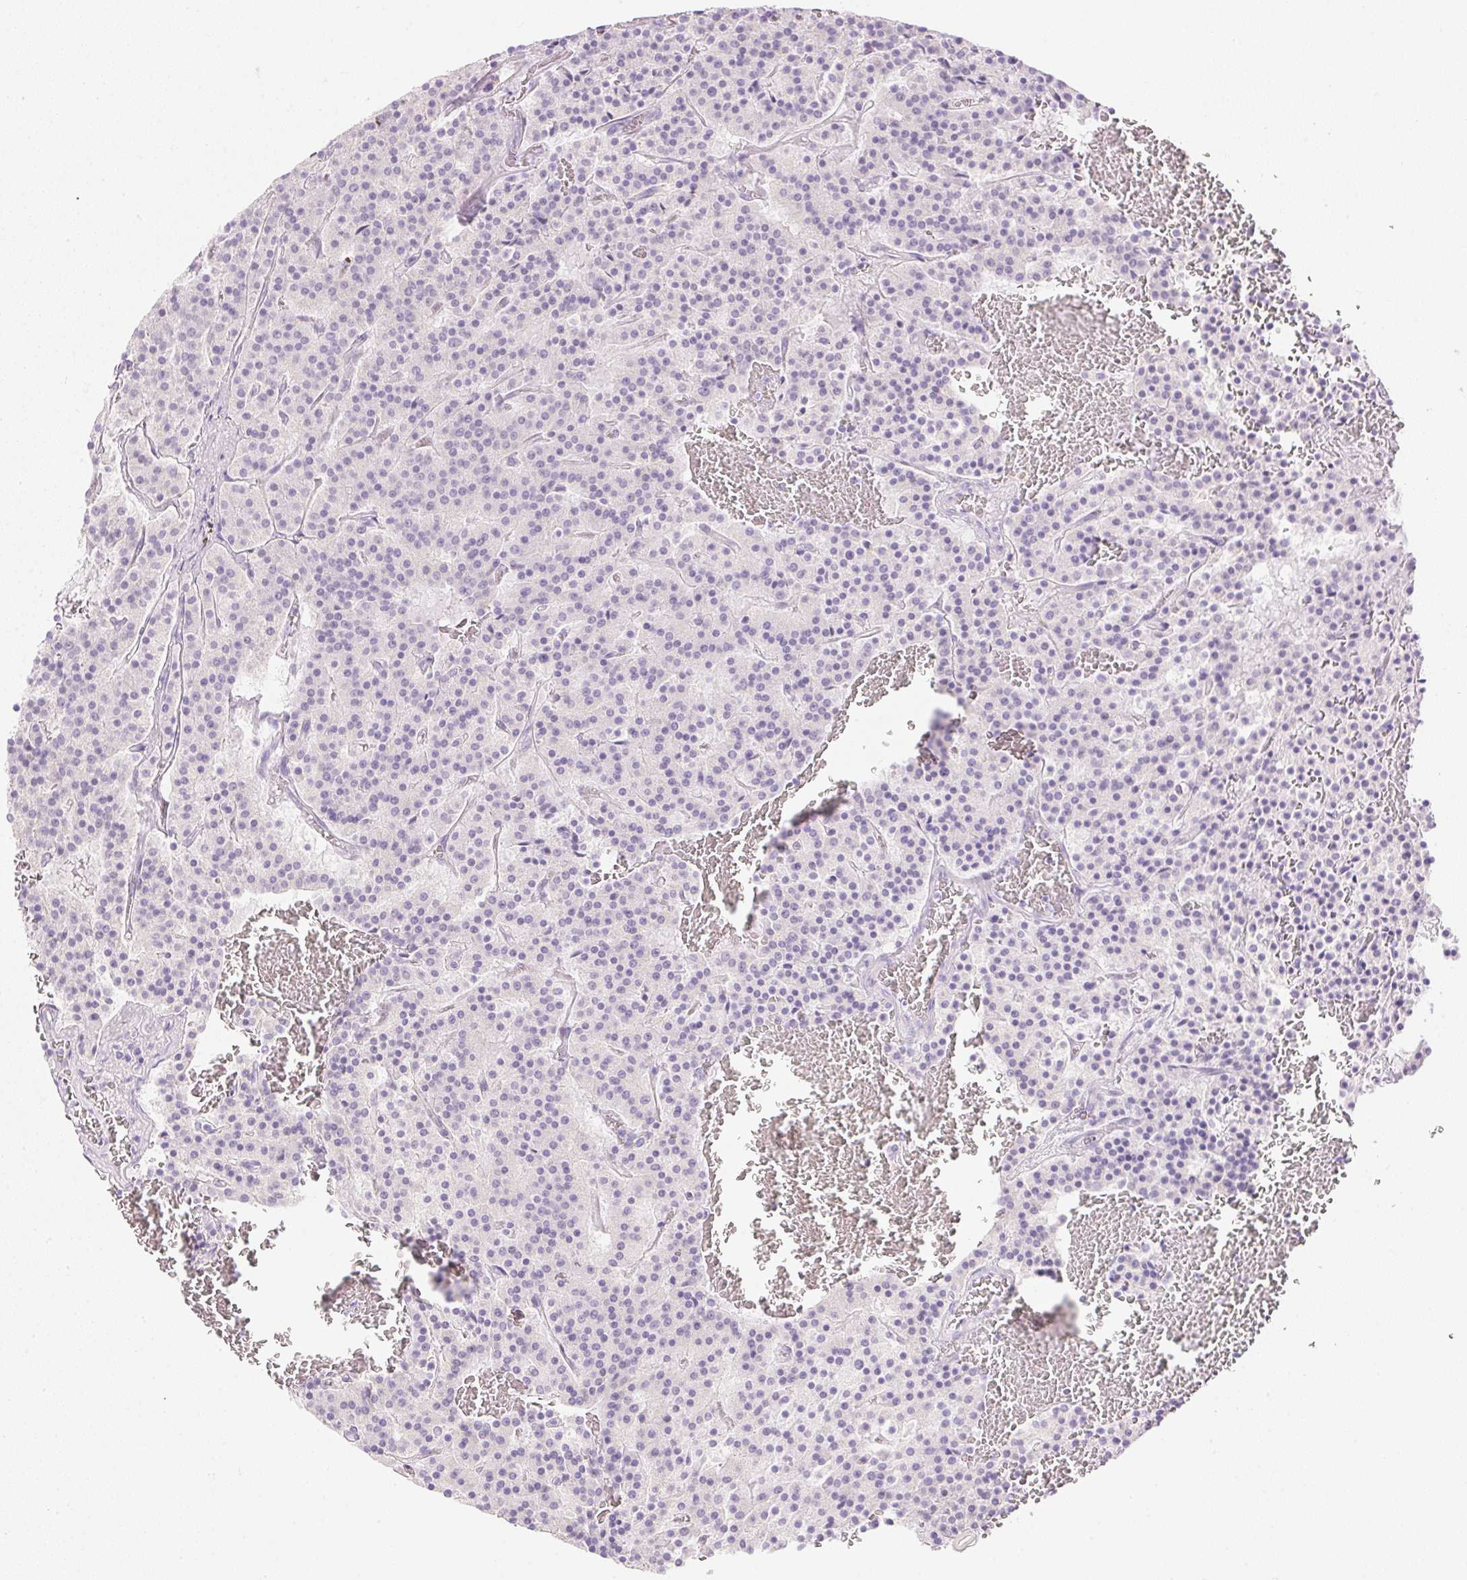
{"staining": {"intensity": "negative", "quantity": "none", "location": "none"}, "tissue": "carcinoid", "cell_type": "Tumor cells", "image_type": "cancer", "snomed": [{"axis": "morphology", "description": "Carcinoid, malignant, NOS"}, {"axis": "topography", "description": "Lung"}], "caption": "Immunohistochemistry histopathology image of neoplastic tissue: carcinoid stained with DAB demonstrates no significant protein expression in tumor cells.", "gene": "ATP6V1G3", "patient": {"sex": "male", "age": 70}}